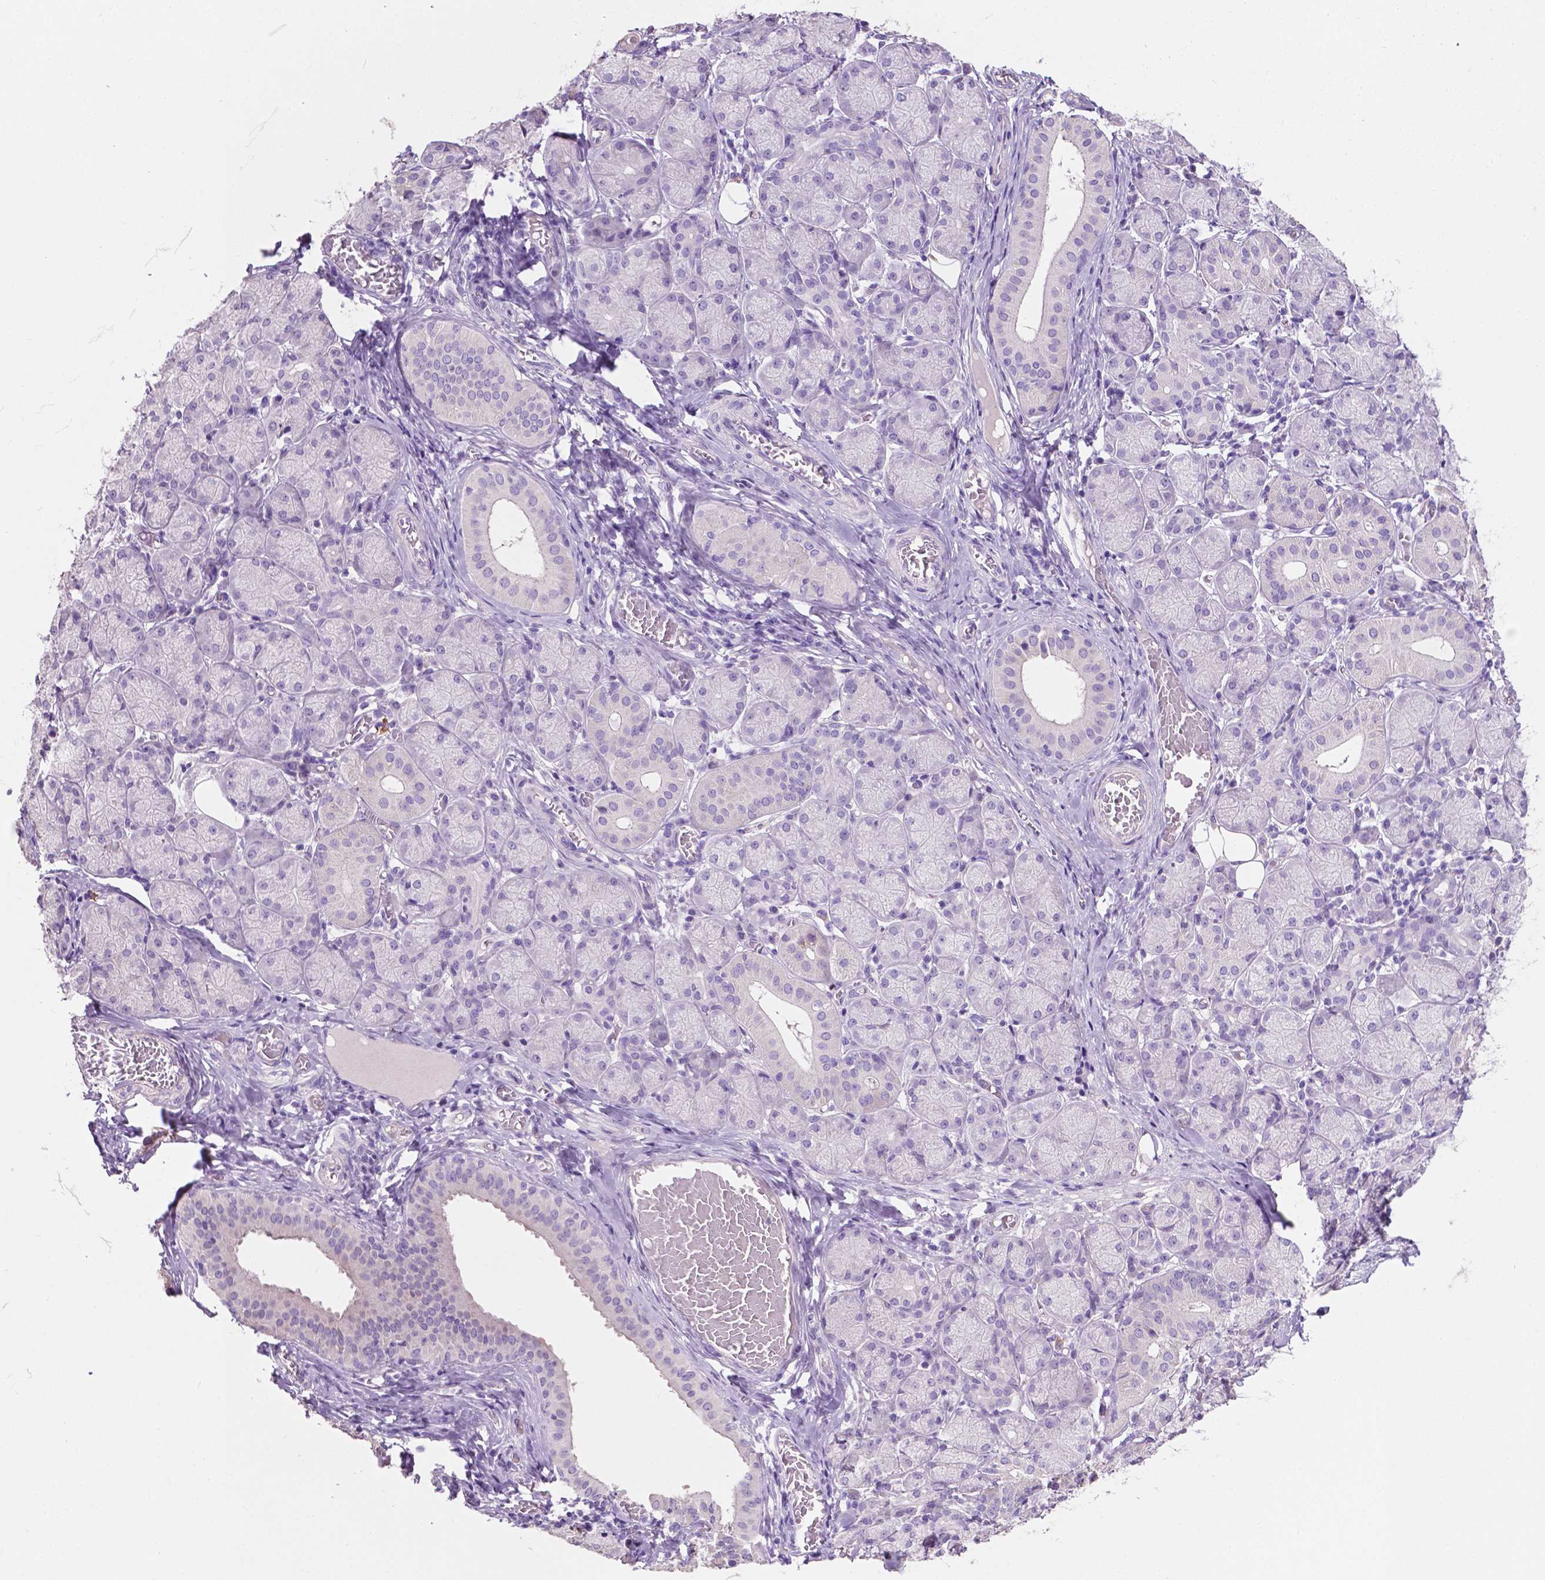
{"staining": {"intensity": "weak", "quantity": "<25%", "location": "cytoplasmic/membranous"}, "tissue": "salivary gland", "cell_type": "Glandular cells", "image_type": "normal", "snomed": [{"axis": "morphology", "description": "Normal tissue, NOS"}, {"axis": "topography", "description": "Salivary gland"}, {"axis": "topography", "description": "Peripheral nerve tissue"}], "caption": "DAB immunohistochemical staining of normal salivary gland demonstrates no significant positivity in glandular cells.", "gene": "CLDN17", "patient": {"sex": "female", "age": 24}}